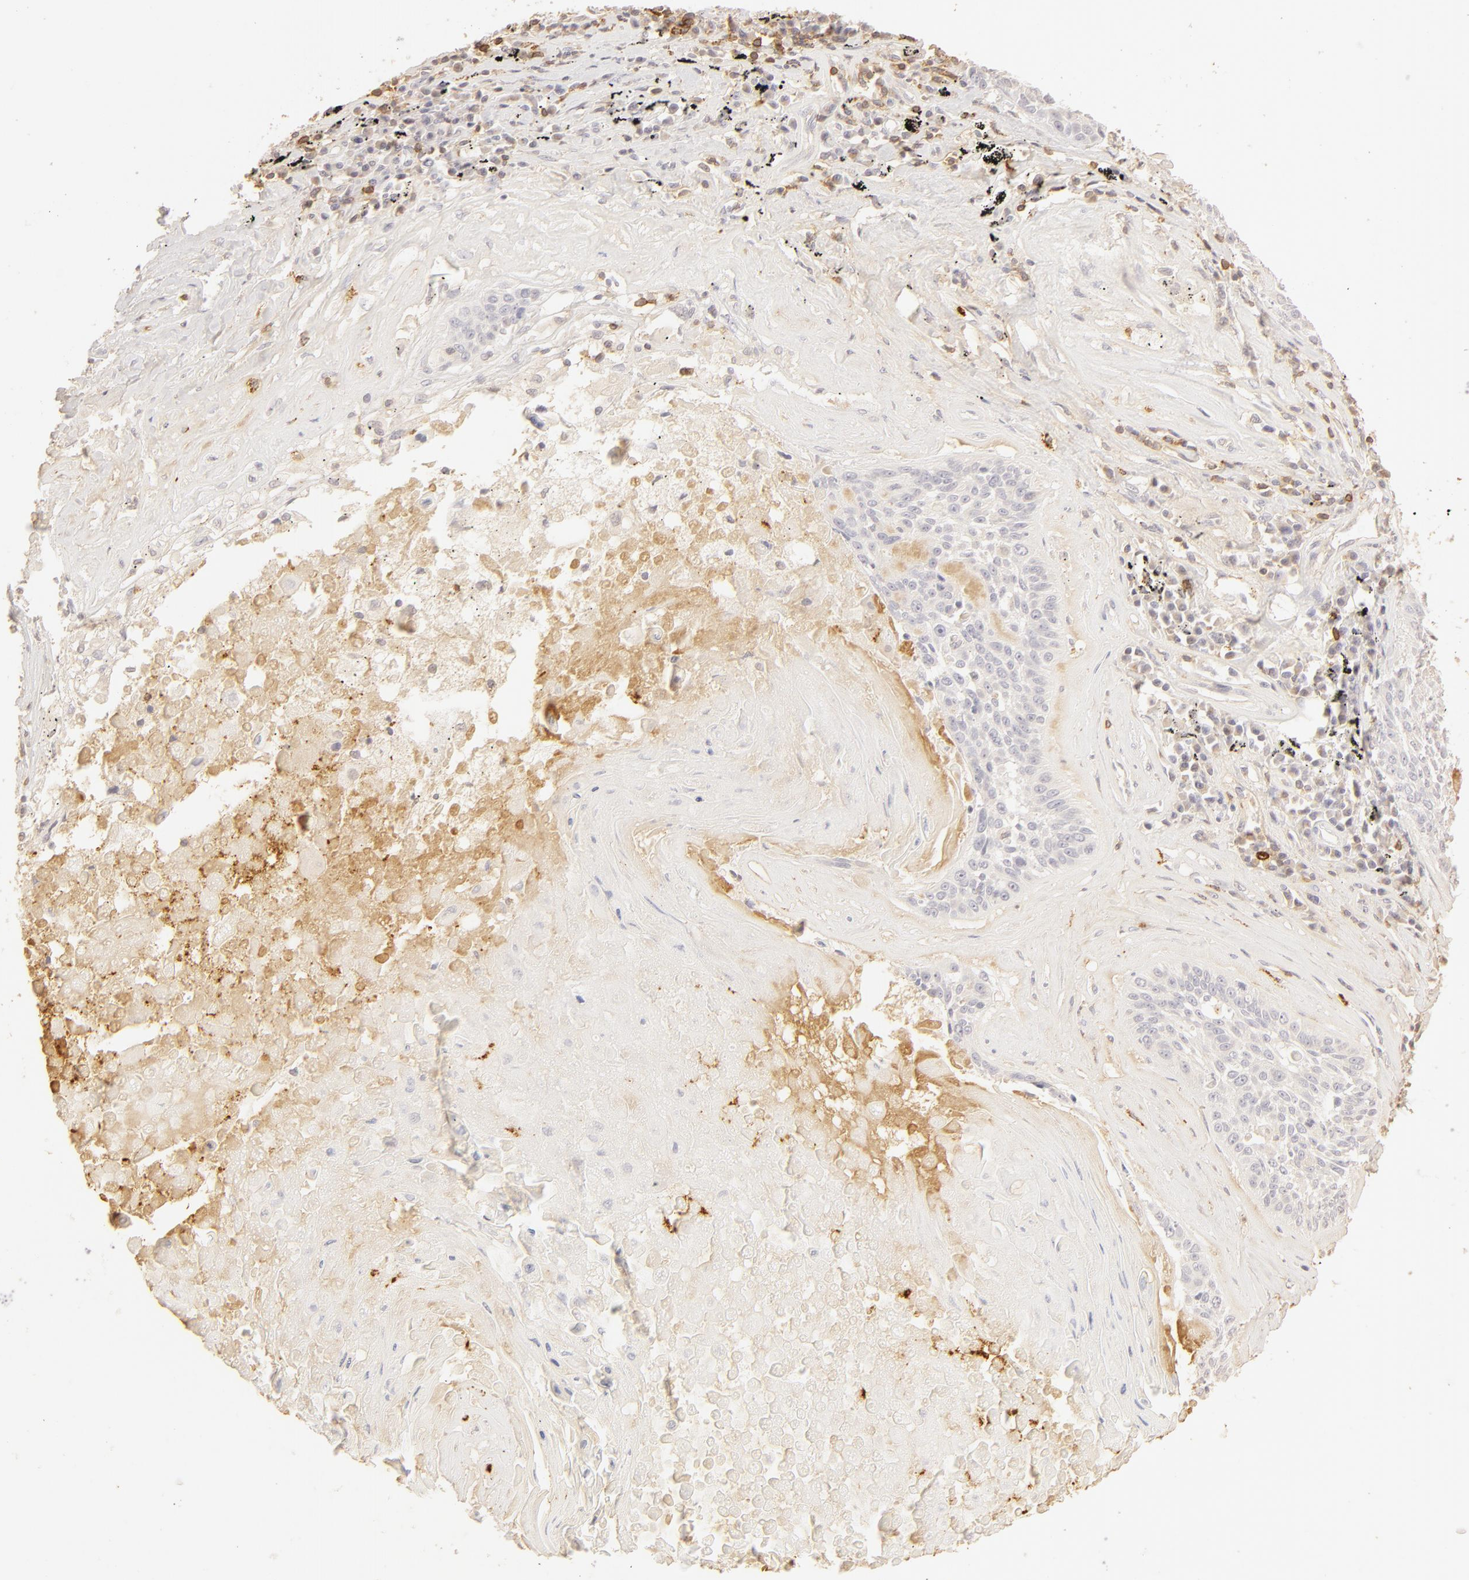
{"staining": {"intensity": "negative", "quantity": "none", "location": "none"}, "tissue": "lung cancer", "cell_type": "Tumor cells", "image_type": "cancer", "snomed": [{"axis": "morphology", "description": "Adenocarcinoma, NOS"}, {"axis": "topography", "description": "Lung"}], "caption": "Immunohistochemistry histopathology image of human lung cancer (adenocarcinoma) stained for a protein (brown), which shows no positivity in tumor cells. (Brightfield microscopy of DAB immunohistochemistry at high magnification).", "gene": "C1R", "patient": {"sex": "male", "age": 60}}